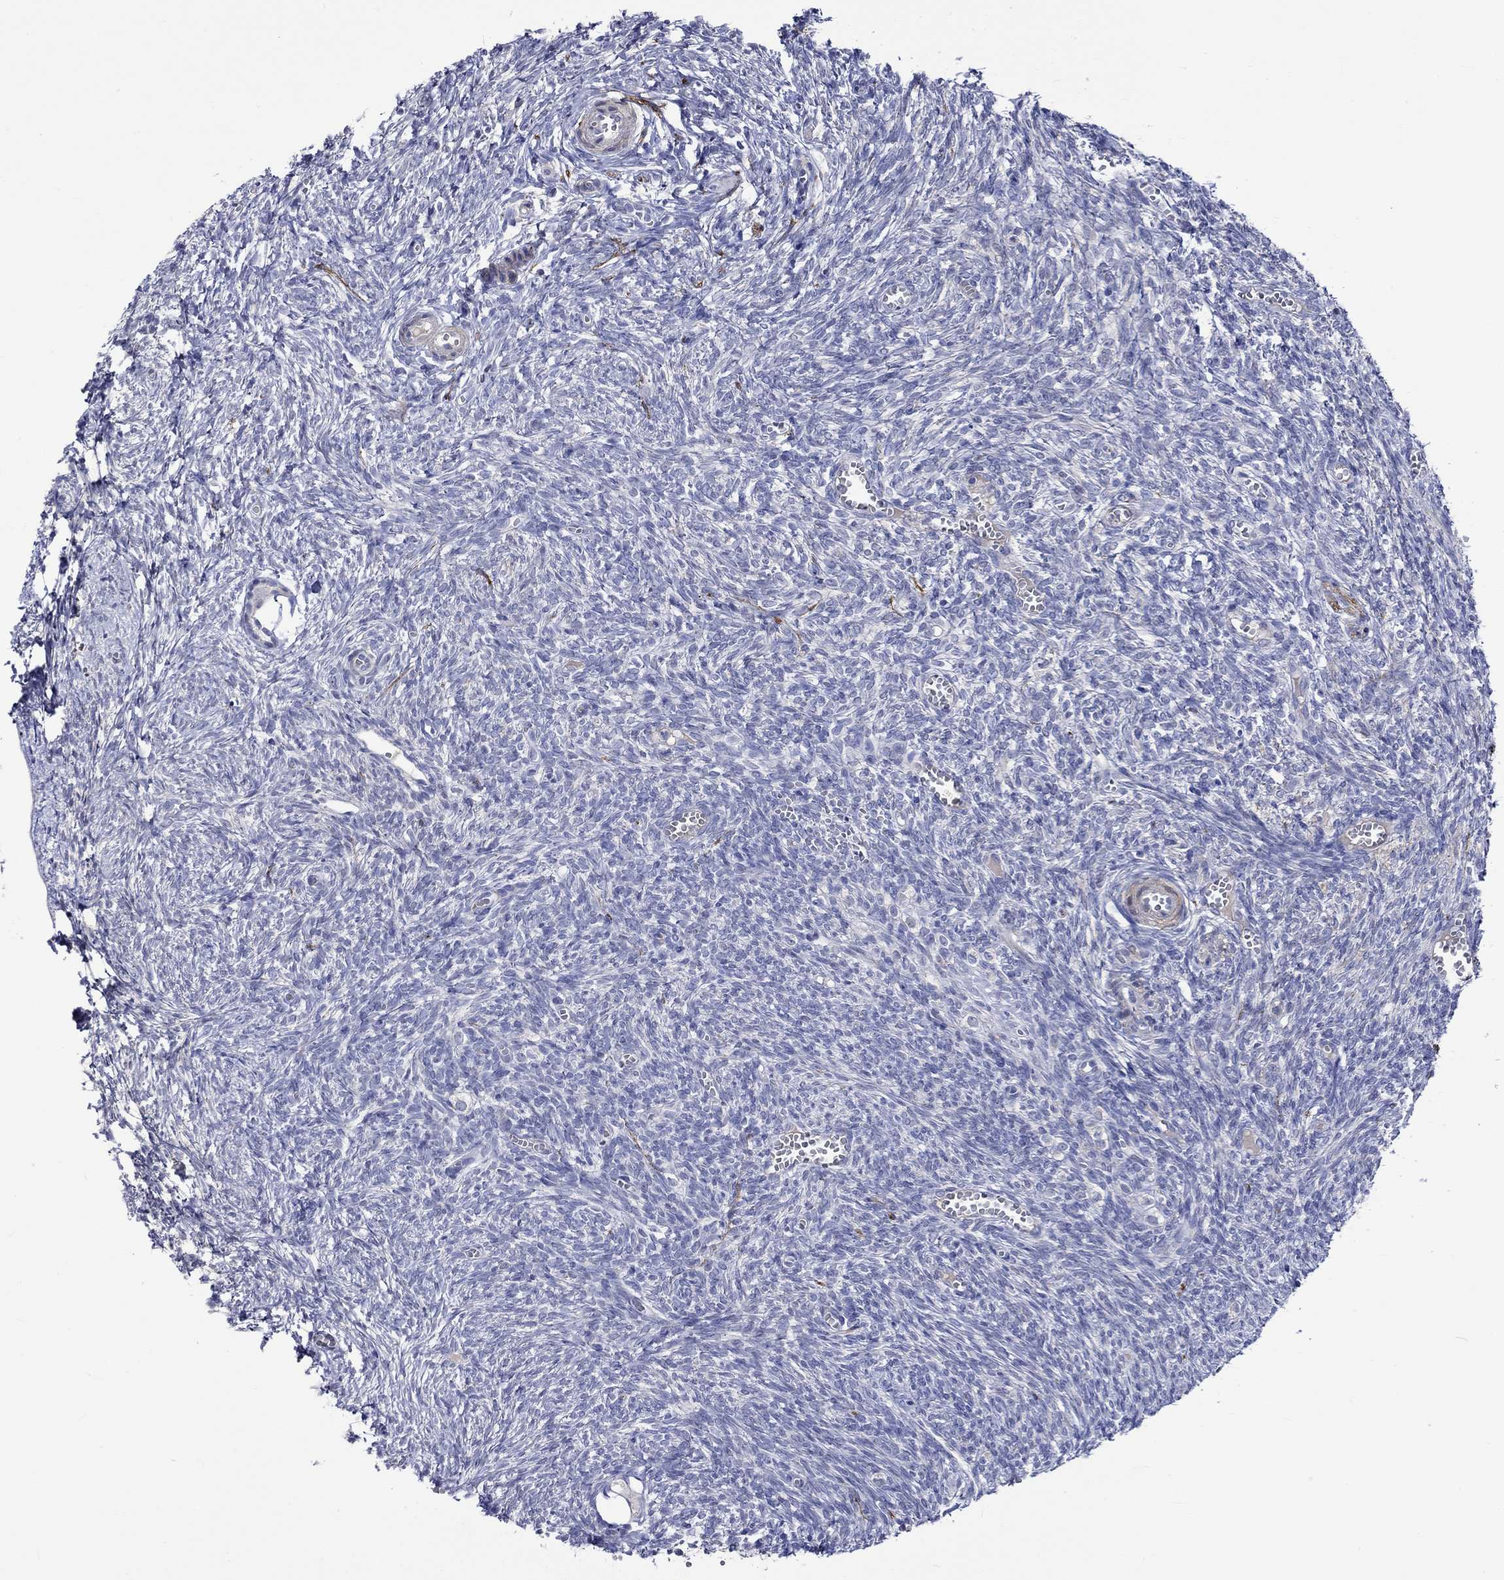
{"staining": {"intensity": "negative", "quantity": "none", "location": "none"}, "tissue": "ovary", "cell_type": "Follicle cells", "image_type": "normal", "snomed": [{"axis": "morphology", "description": "Normal tissue, NOS"}, {"axis": "topography", "description": "Ovary"}], "caption": "Immunohistochemistry (IHC) histopathology image of benign ovary: human ovary stained with DAB (3,3'-diaminobenzidine) displays no significant protein positivity in follicle cells. (DAB immunohistochemistry with hematoxylin counter stain).", "gene": "CRYAB", "patient": {"sex": "female", "age": 43}}